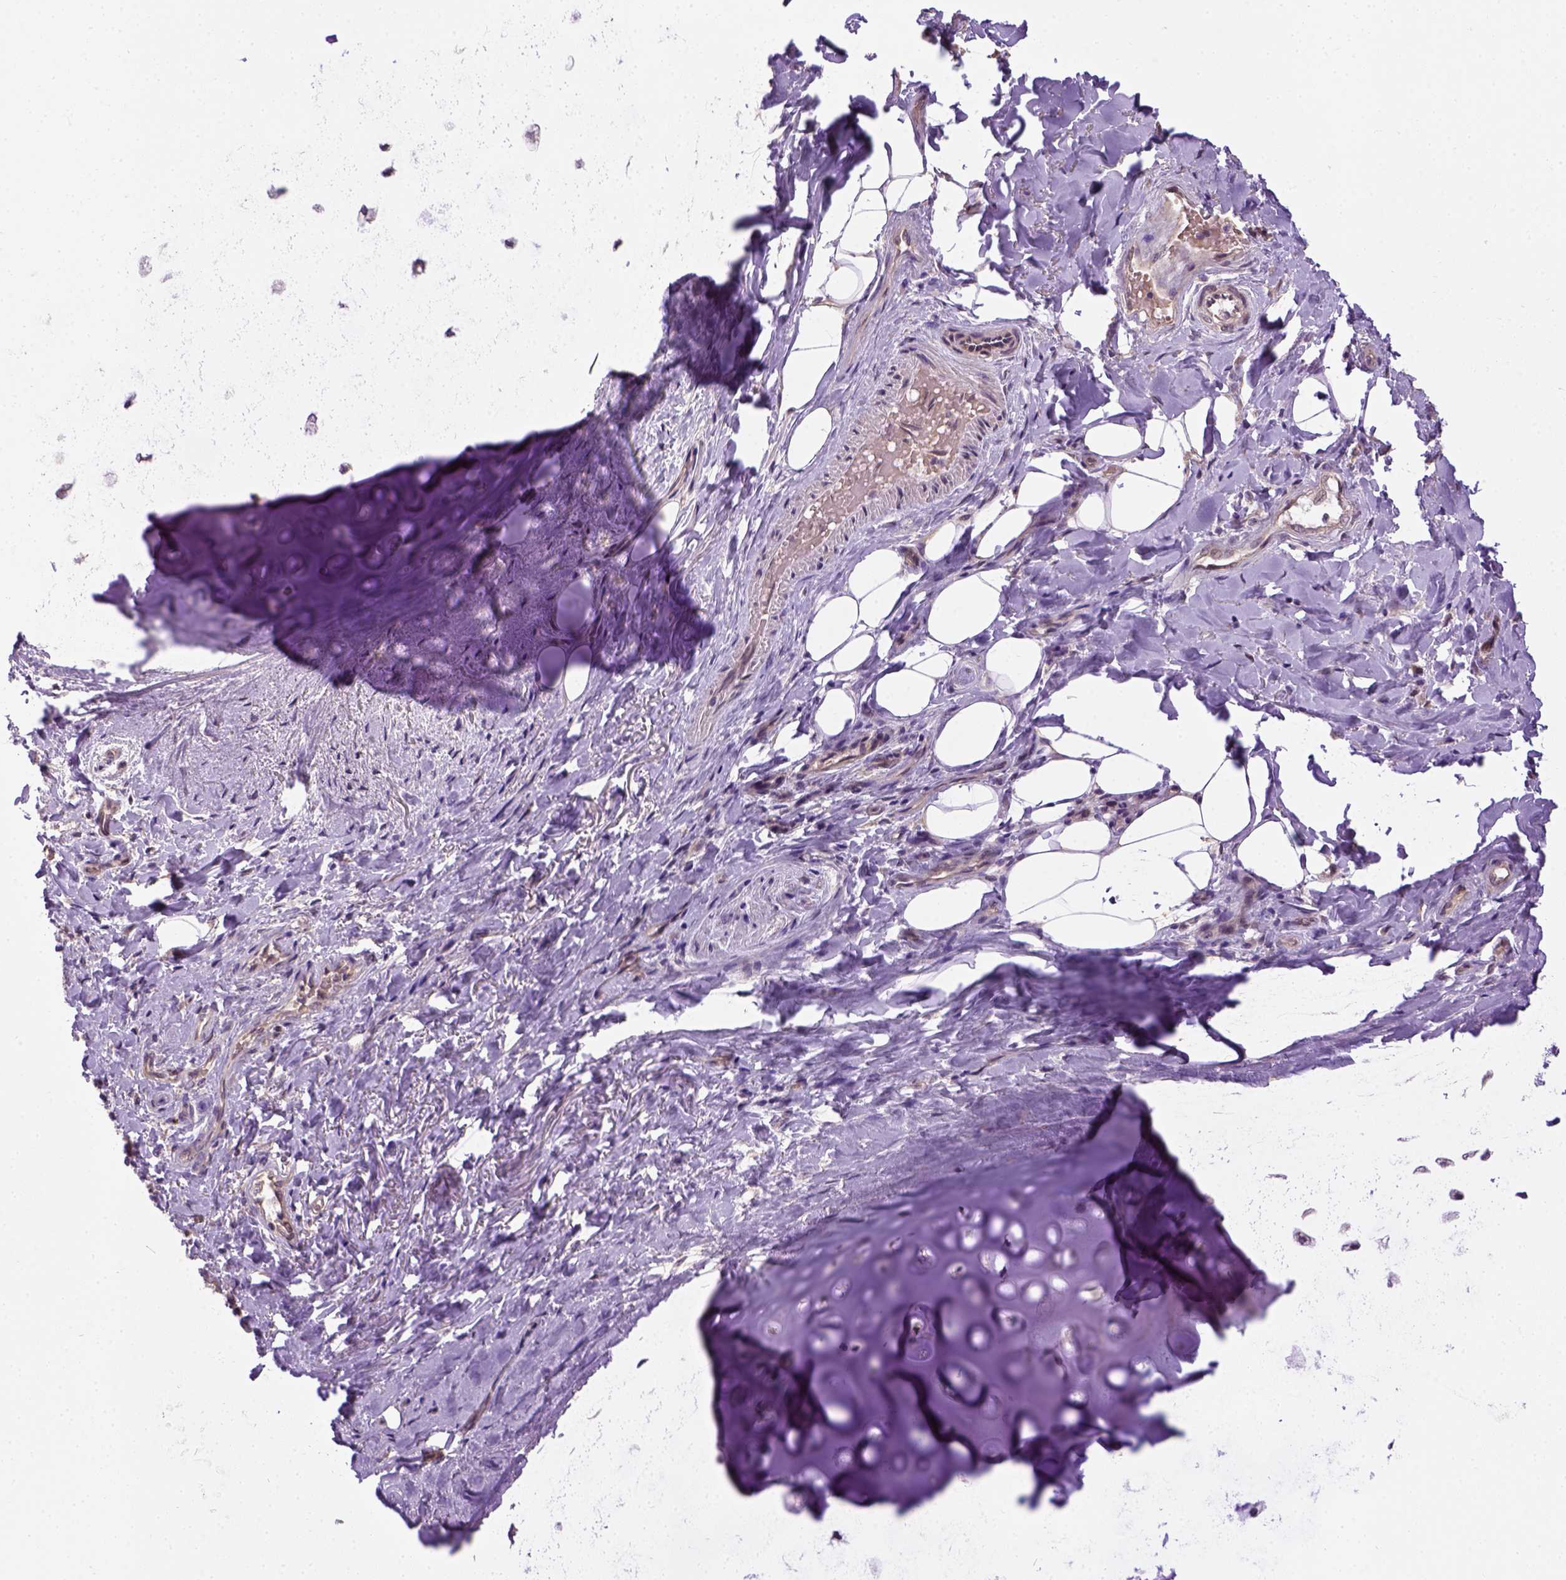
{"staining": {"intensity": "negative", "quantity": "none", "location": "none"}, "tissue": "adipose tissue", "cell_type": "Adipocytes", "image_type": "normal", "snomed": [{"axis": "morphology", "description": "Normal tissue, NOS"}, {"axis": "topography", "description": "Cartilage tissue"}, {"axis": "topography", "description": "Bronchus"}], "caption": "IHC histopathology image of normal human adipose tissue stained for a protein (brown), which exhibits no positivity in adipocytes.", "gene": "KAZN", "patient": {"sex": "male", "age": 64}}